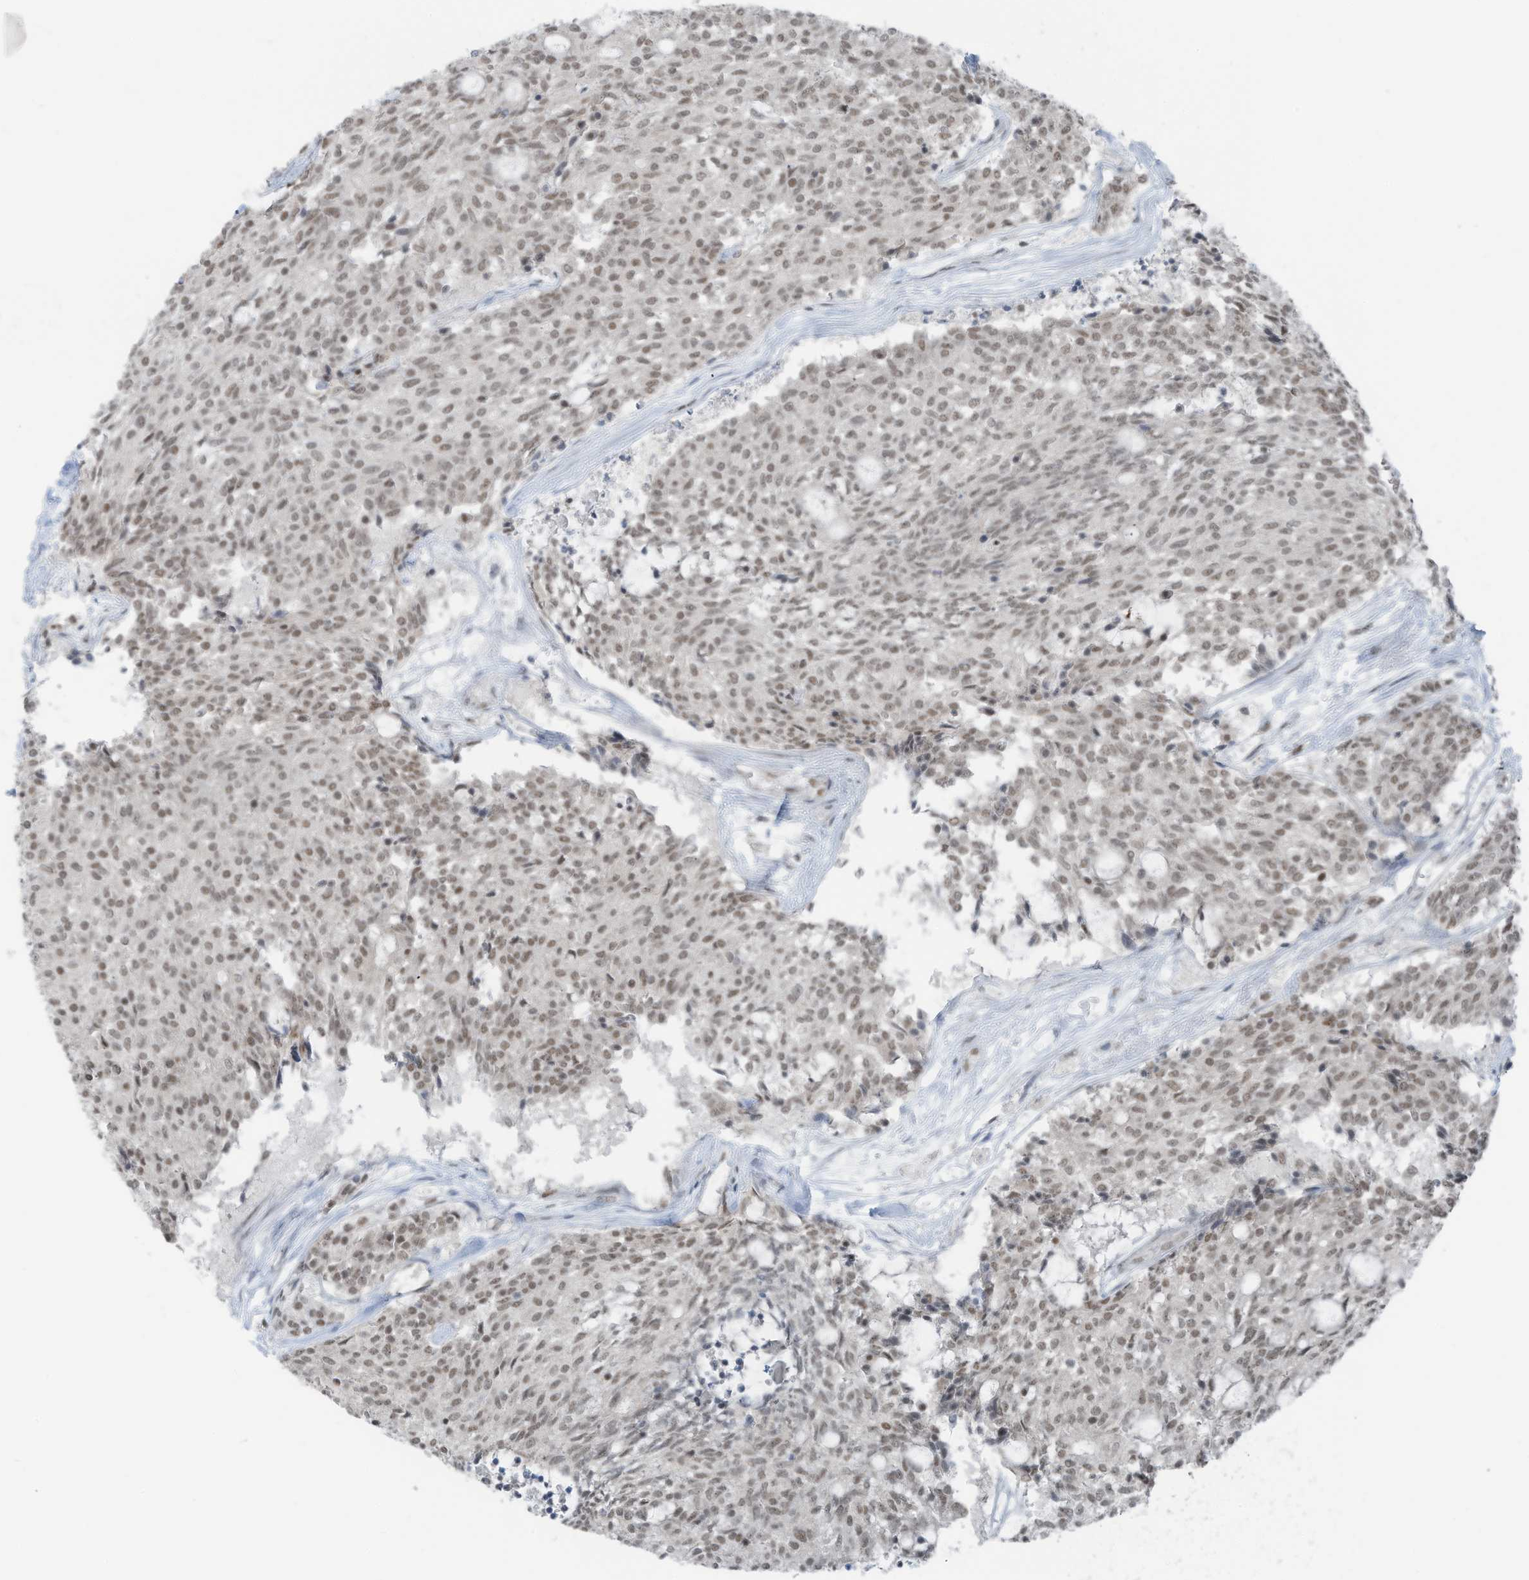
{"staining": {"intensity": "weak", "quantity": ">75%", "location": "nuclear"}, "tissue": "carcinoid", "cell_type": "Tumor cells", "image_type": "cancer", "snomed": [{"axis": "morphology", "description": "Carcinoid, malignant, NOS"}, {"axis": "topography", "description": "Pancreas"}], "caption": "High-power microscopy captured an IHC histopathology image of carcinoid, revealing weak nuclear staining in about >75% of tumor cells.", "gene": "WRNIP1", "patient": {"sex": "female", "age": 54}}